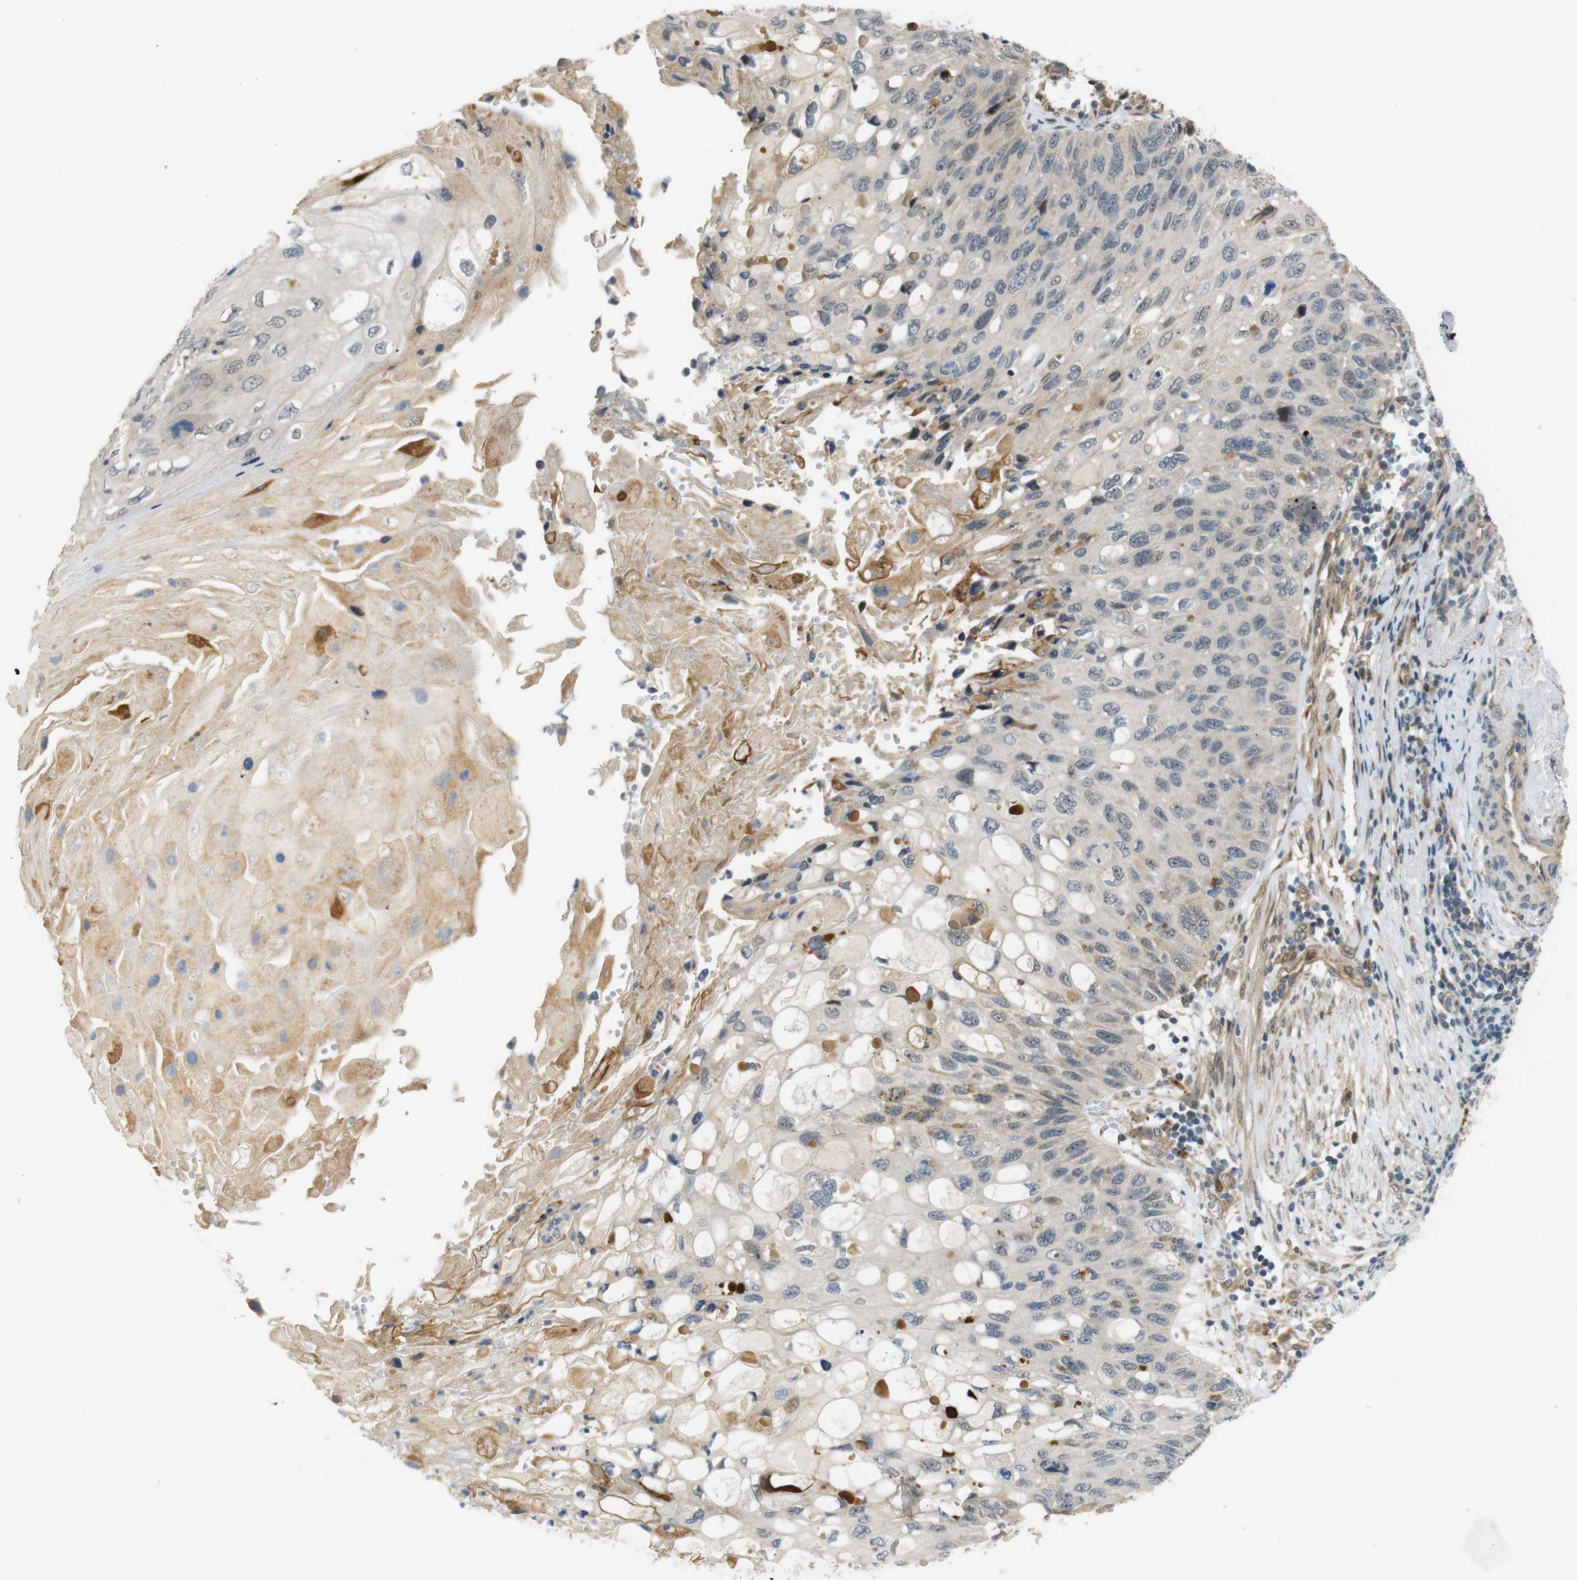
{"staining": {"intensity": "weak", "quantity": "<25%", "location": "cytoplasmic/membranous,nuclear"}, "tissue": "cervical cancer", "cell_type": "Tumor cells", "image_type": "cancer", "snomed": [{"axis": "morphology", "description": "Squamous cell carcinoma, NOS"}, {"axis": "topography", "description": "Cervix"}], "caption": "This is a histopathology image of immunohistochemistry (IHC) staining of squamous cell carcinoma (cervical), which shows no positivity in tumor cells.", "gene": "TSPAN9", "patient": {"sex": "female", "age": 70}}